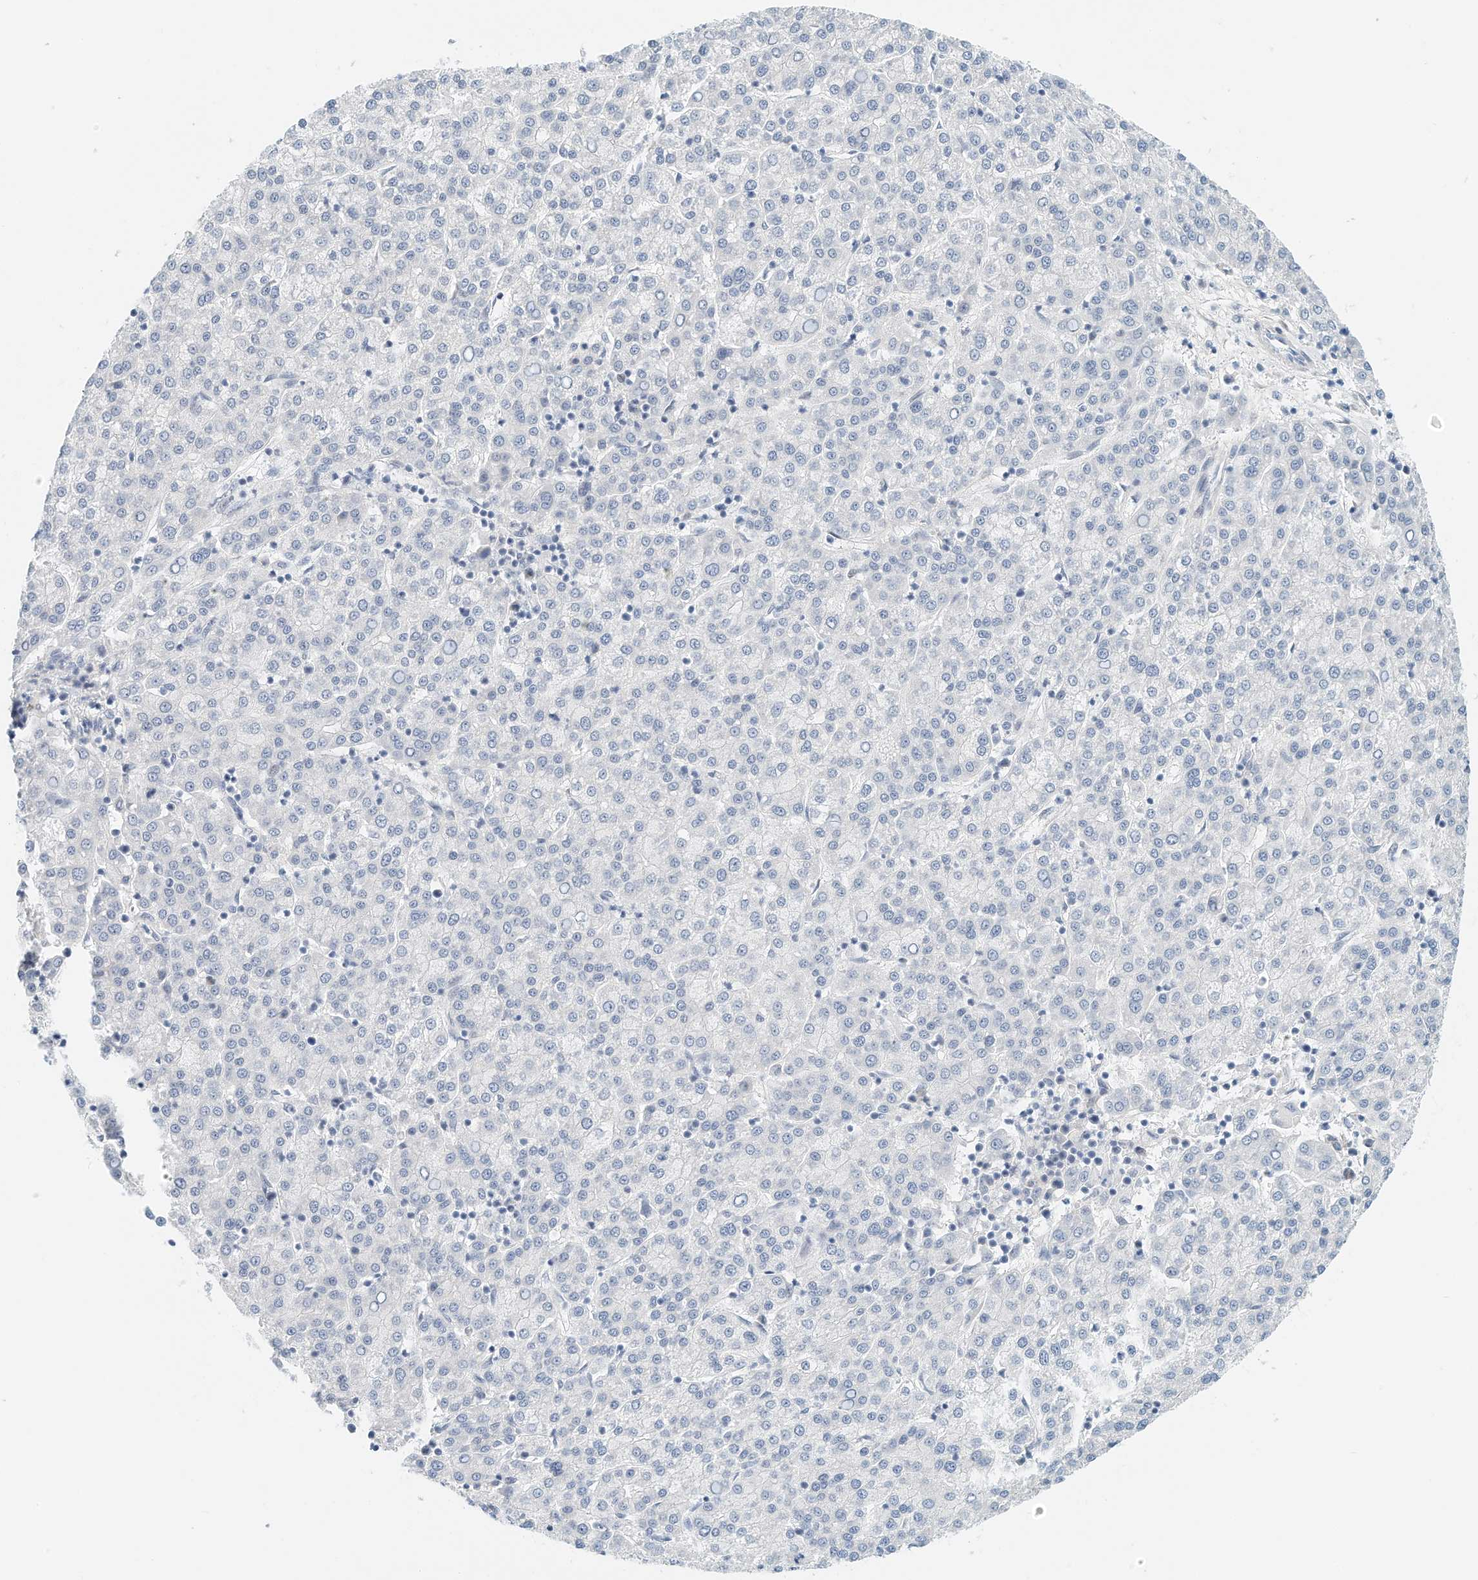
{"staining": {"intensity": "negative", "quantity": "none", "location": "none"}, "tissue": "liver cancer", "cell_type": "Tumor cells", "image_type": "cancer", "snomed": [{"axis": "morphology", "description": "Carcinoma, Hepatocellular, NOS"}, {"axis": "topography", "description": "Liver"}], "caption": "Micrograph shows no protein staining in tumor cells of liver cancer tissue. Nuclei are stained in blue.", "gene": "ARHGAP28", "patient": {"sex": "female", "age": 58}}